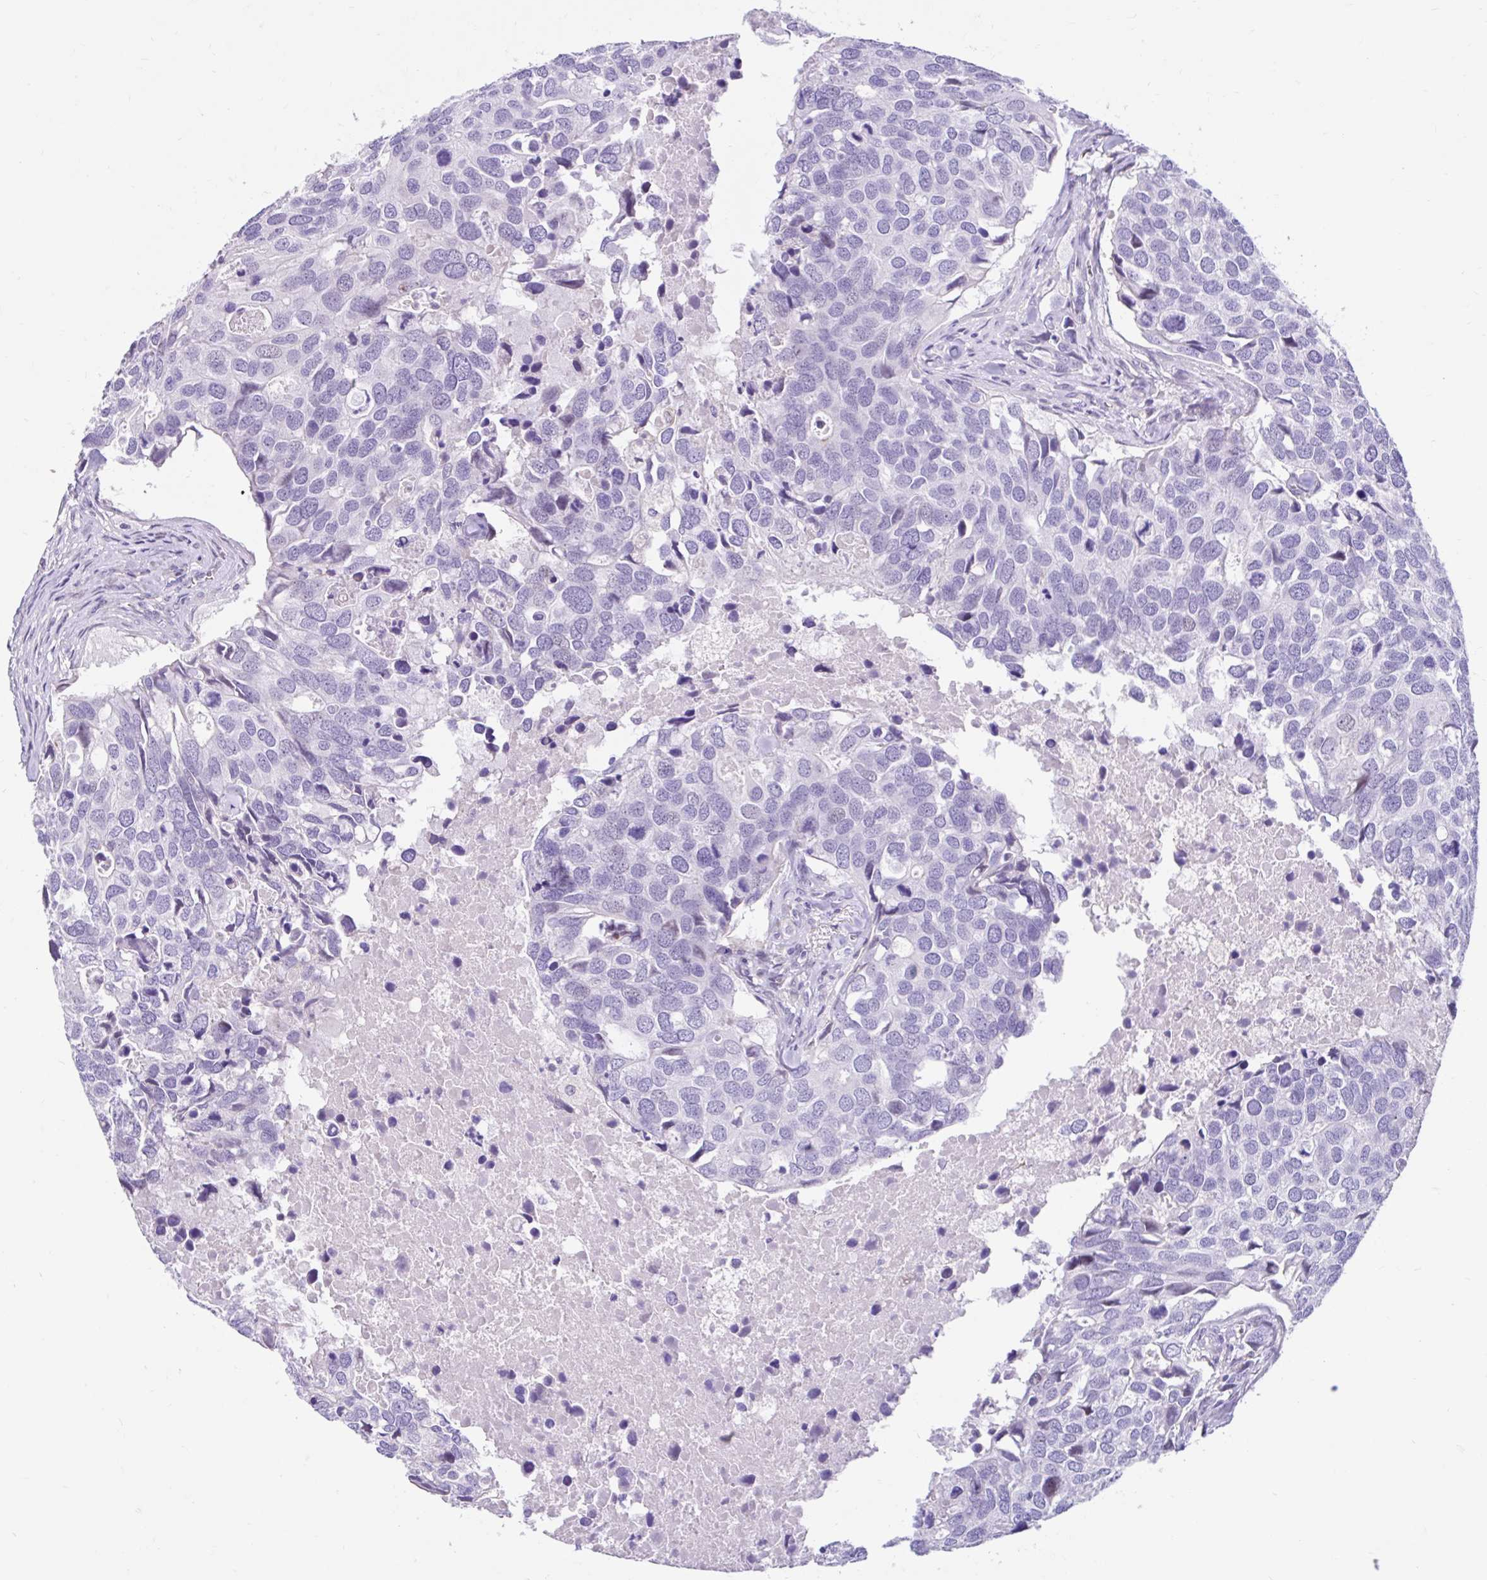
{"staining": {"intensity": "negative", "quantity": "none", "location": "none"}, "tissue": "breast cancer", "cell_type": "Tumor cells", "image_type": "cancer", "snomed": [{"axis": "morphology", "description": "Duct carcinoma"}, {"axis": "topography", "description": "Breast"}], "caption": "IHC micrograph of neoplastic tissue: human breast invasive ductal carcinoma stained with DAB demonstrates no significant protein positivity in tumor cells.", "gene": "NHLH2", "patient": {"sex": "female", "age": 83}}